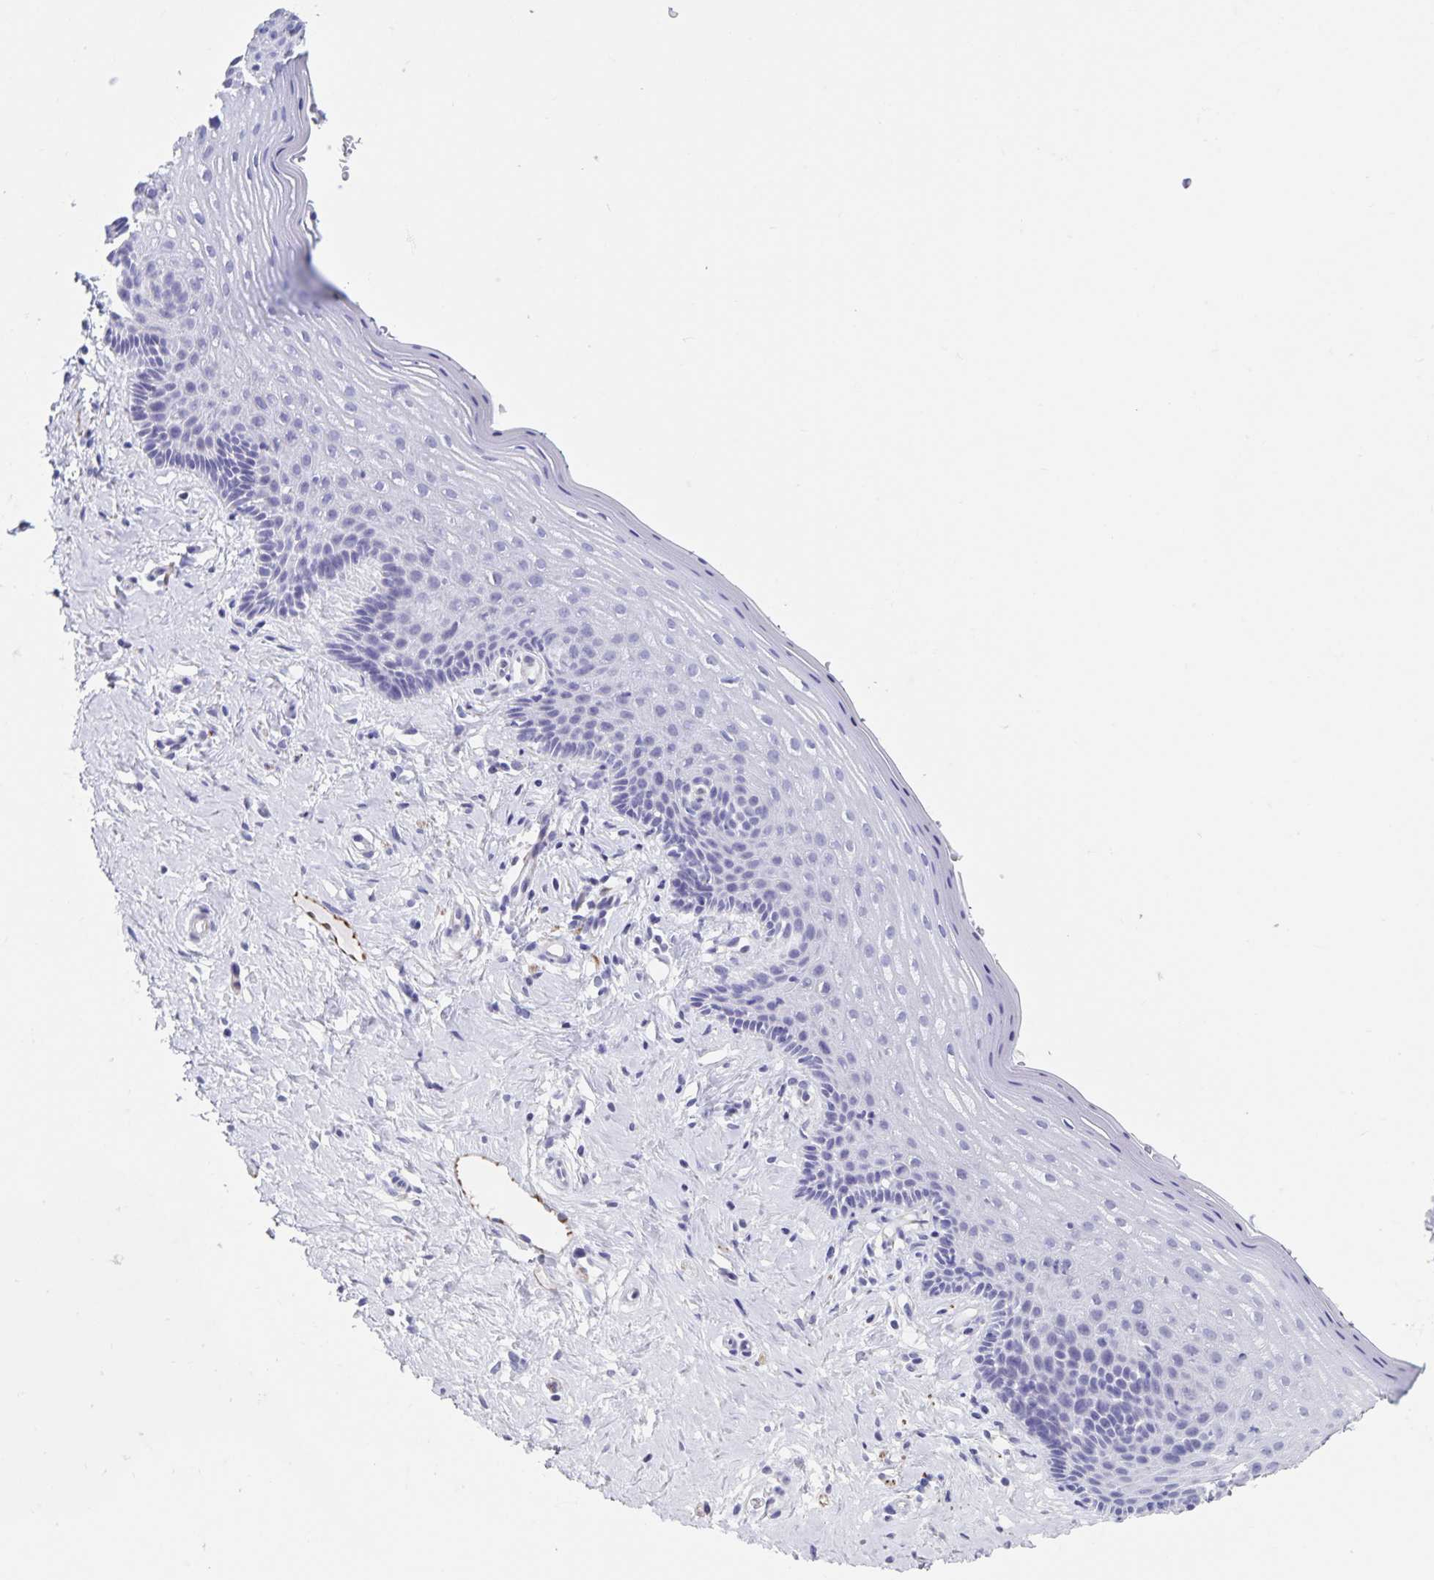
{"staining": {"intensity": "negative", "quantity": "none", "location": "none"}, "tissue": "vagina", "cell_type": "Squamous epithelial cells", "image_type": "normal", "snomed": [{"axis": "morphology", "description": "Normal tissue, NOS"}, {"axis": "topography", "description": "Vagina"}], "caption": "Immunohistochemical staining of normal human vagina reveals no significant expression in squamous epithelial cells. (DAB immunohistochemistry, high magnification).", "gene": "SYNM", "patient": {"sex": "female", "age": 42}}